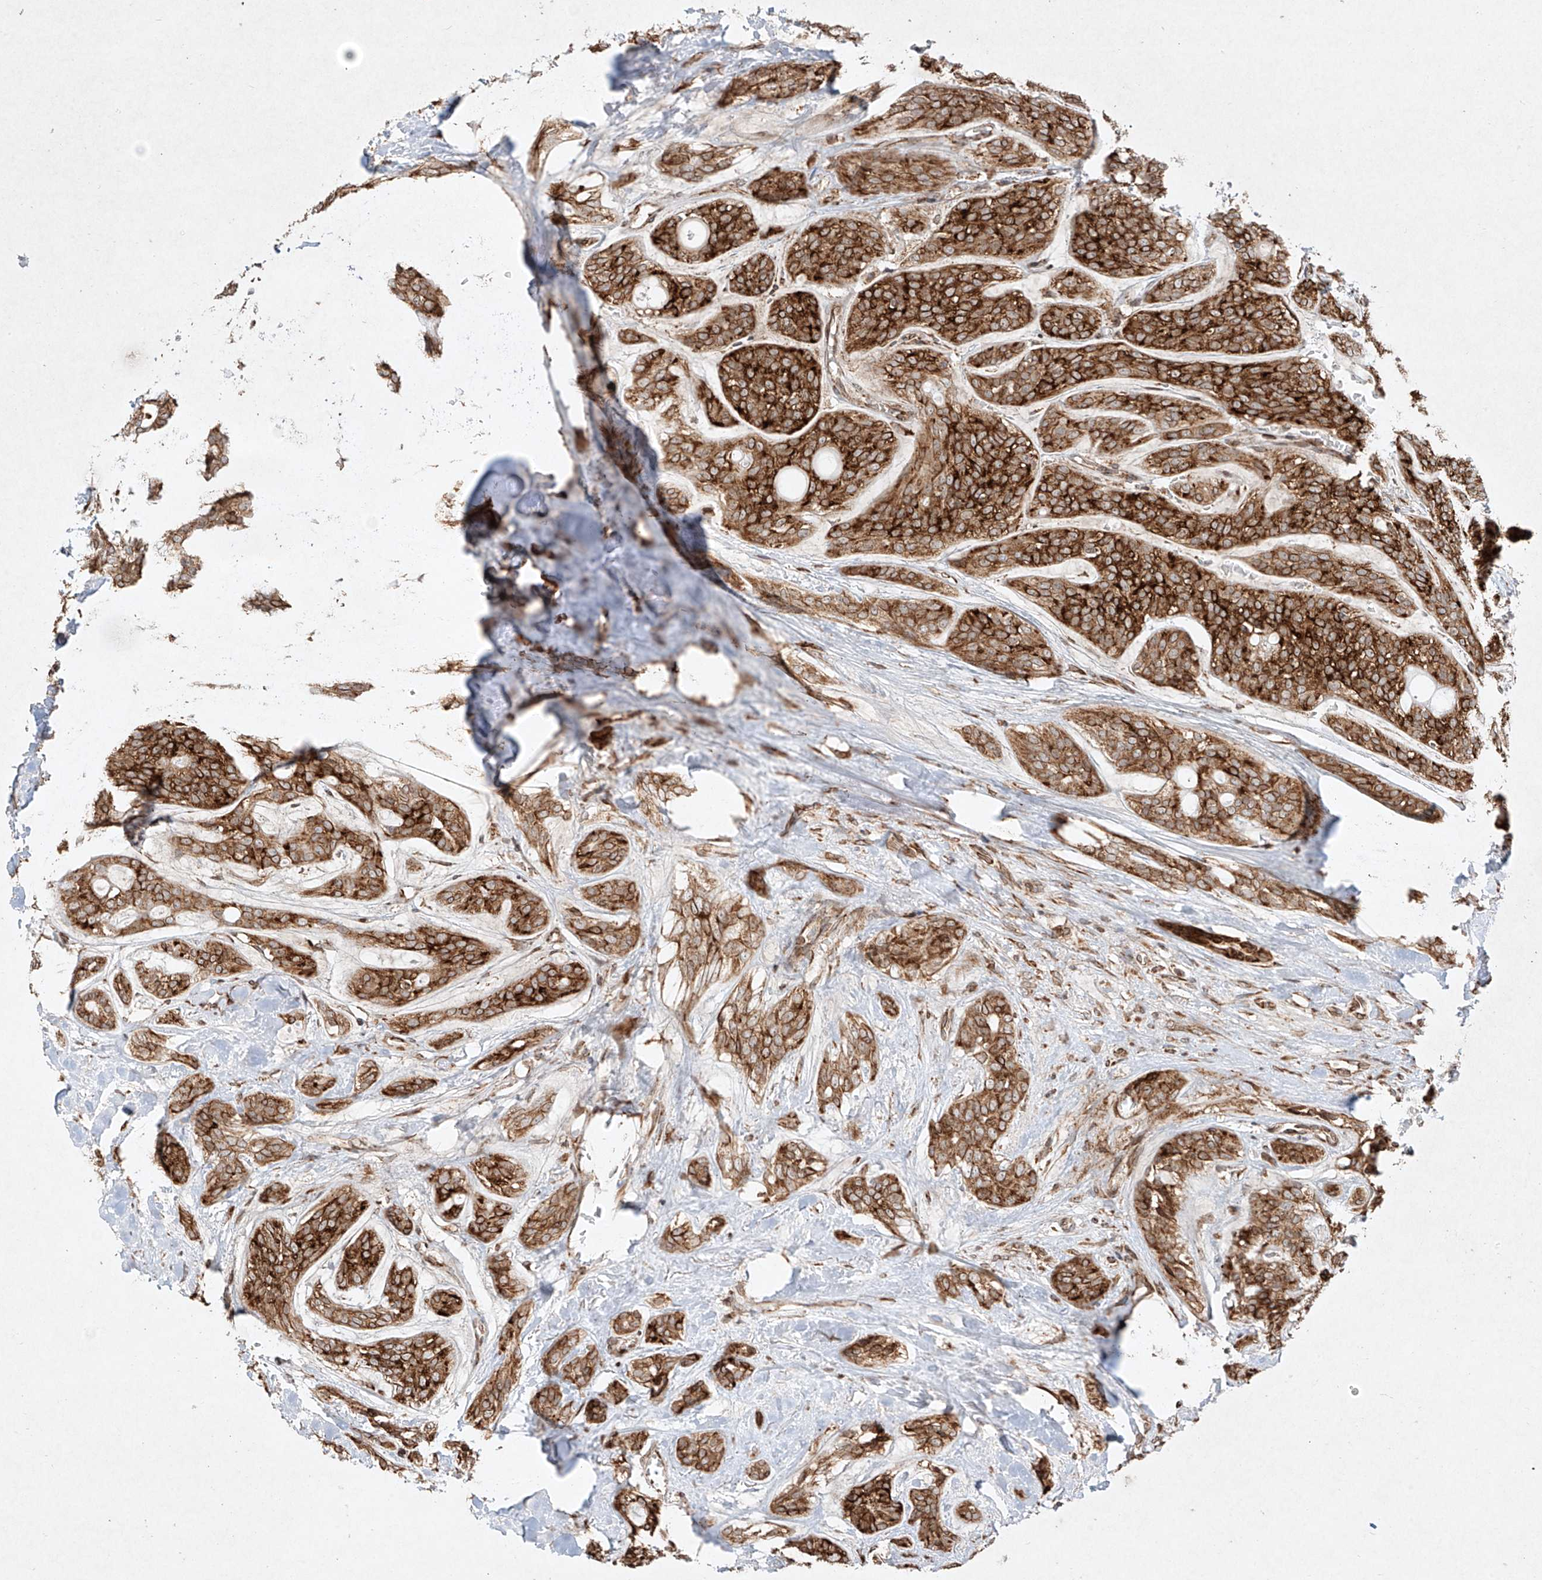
{"staining": {"intensity": "strong", "quantity": ">75%", "location": "cytoplasmic/membranous"}, "tissue": "head and neck cancer", "cell_type": "Tumor cells", "image_type": "cancer", "snomed": [{"axis": "morphology", "description": "Adenocarcinoma, NOS"}, {"axis": "topography", "description": "Head-Neck"}], "caption": "Immunohistochemical staining of head and neck cancer shows strong cytoplasmic/membranous protein positivity in about >75% of tumor cells.", "gene": "SEMA3B", "patient": {"sex": "male", "age": 66}}